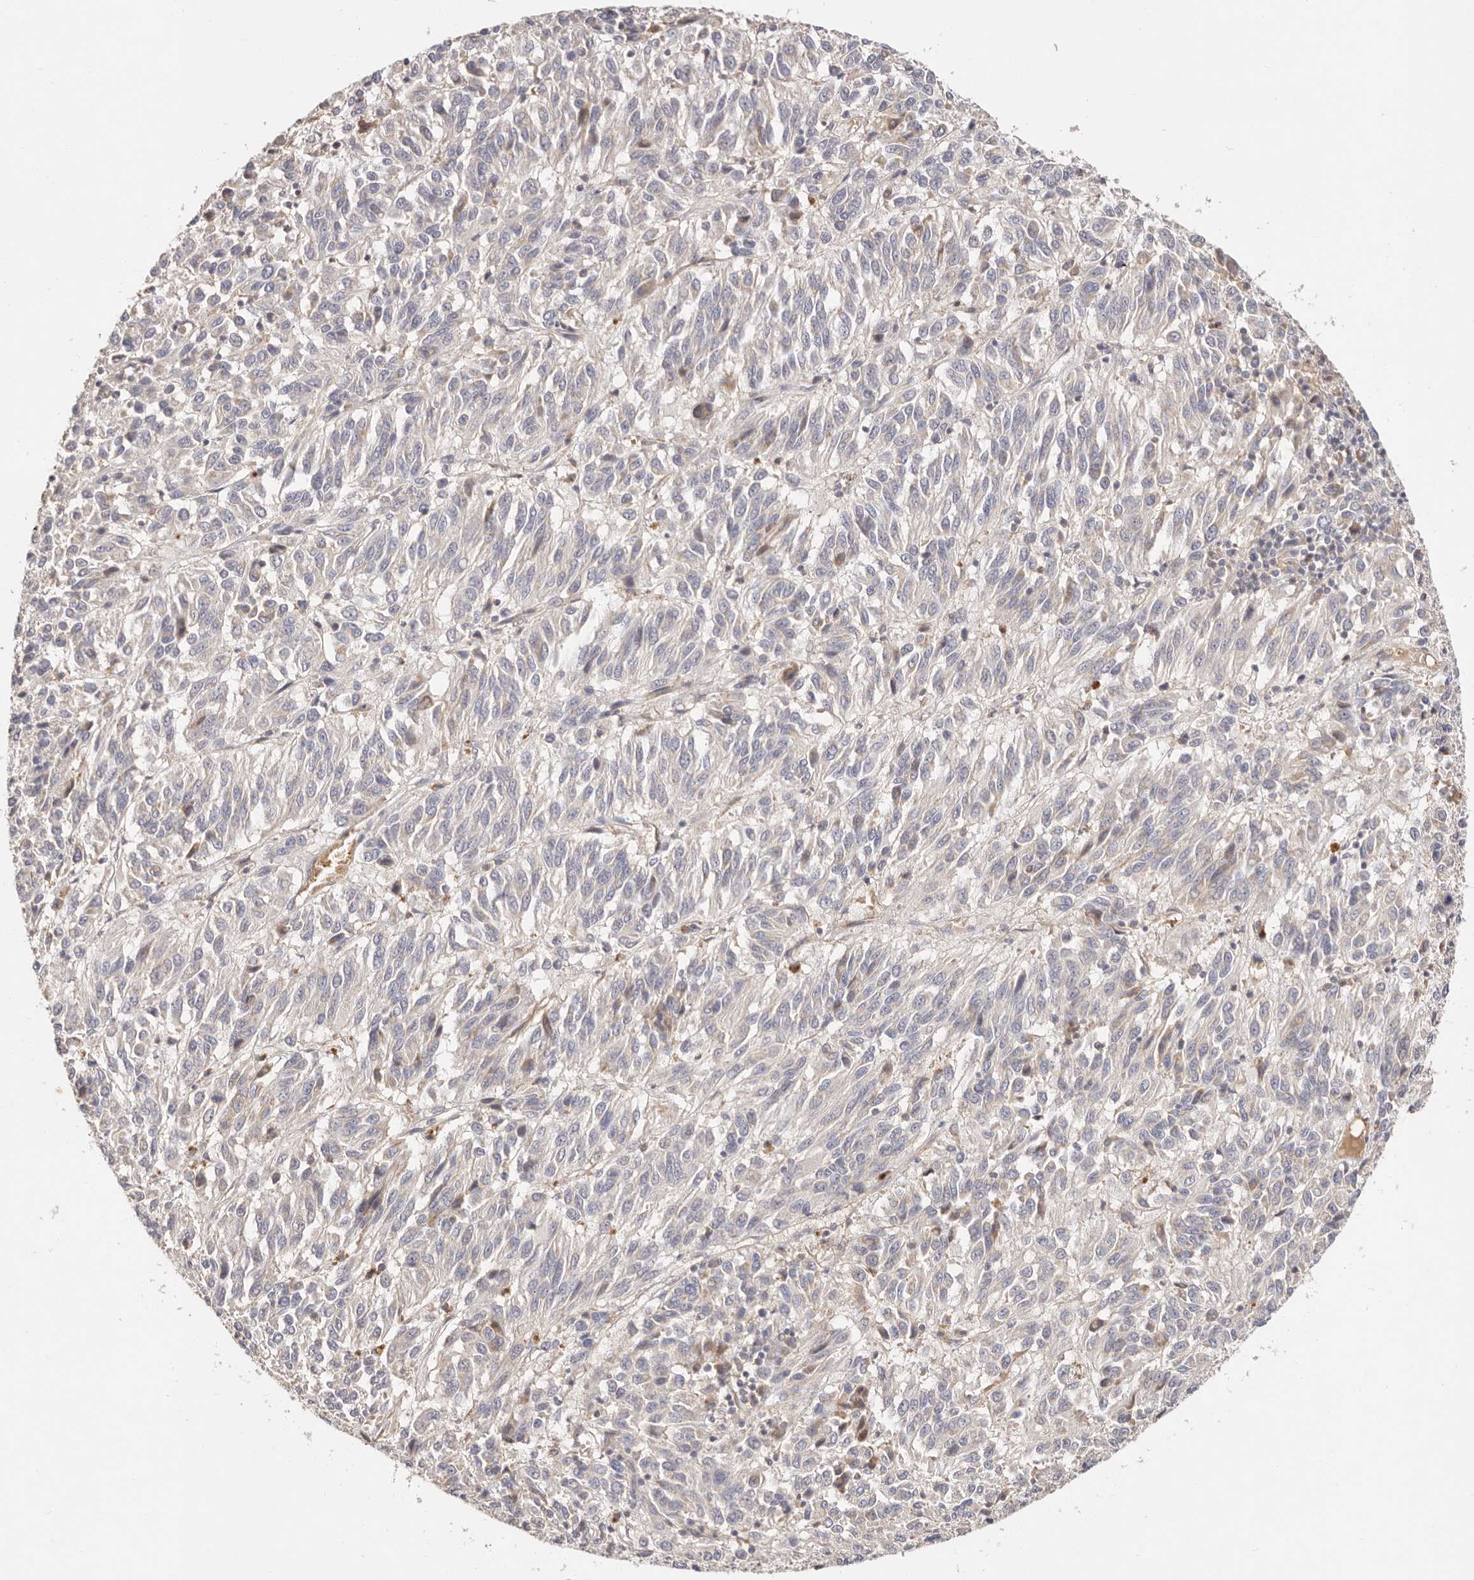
{"staining": {"intensity": "negative", "quantity": "none", "location": "none"}, "tissue": "melanoma", "cell_type": "Tumor cells", "image_type": "cancer", "snomed": [{"axis": "morphology", "description": "Malignant melanoma, Metastatic site"}, {"axis": "topography", "description": "Lung"}], "caption": "Immunohistochemistry (IHC) micrograph of malignant melanoma (metastatic site) stained for a protein (brown), which shows no expression in tumor cells. (IHC, brightfield microscopy, high magnification).", "gene": "CXADR", "patient": {"sex": "male", "age": 64}}